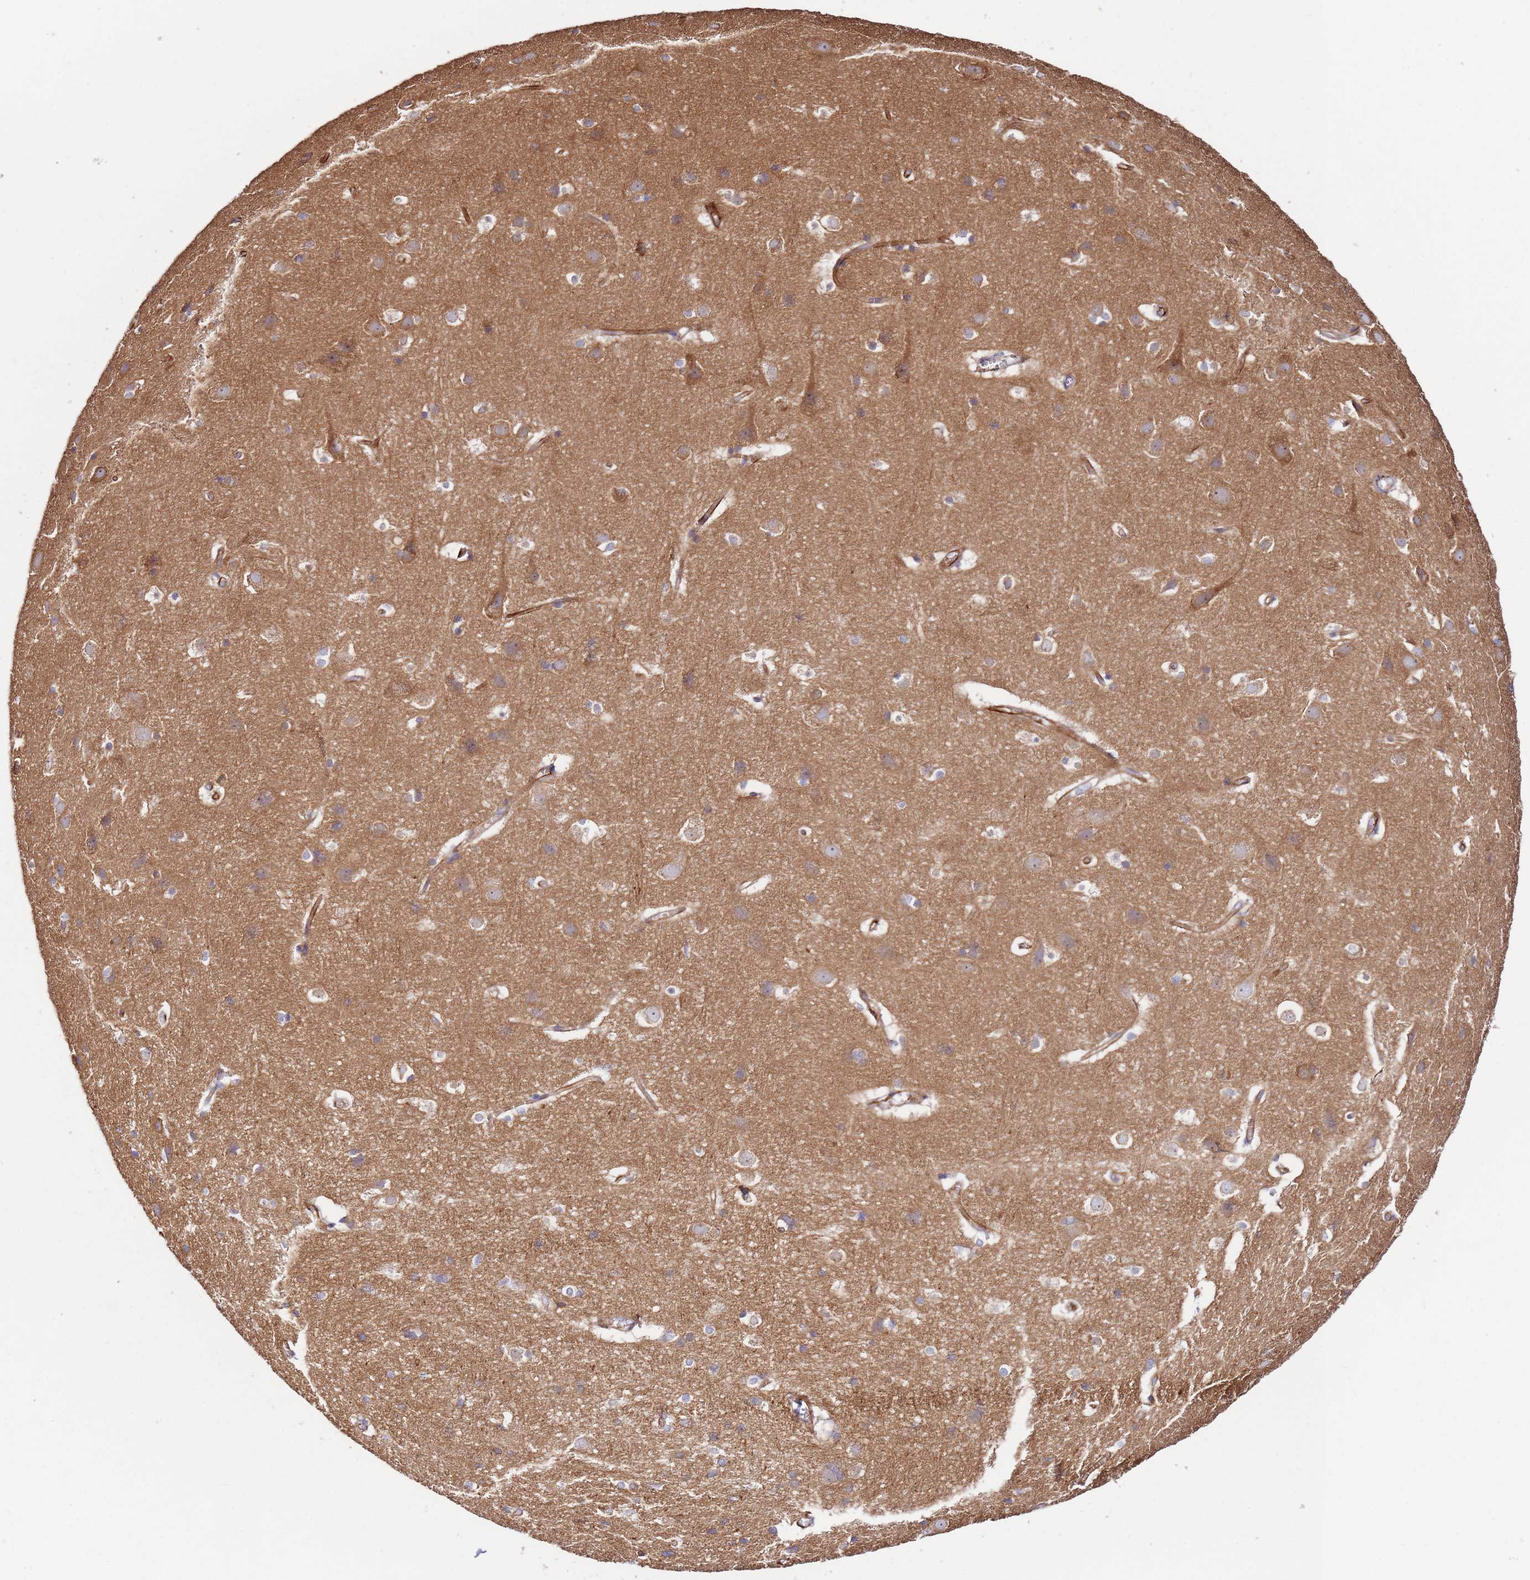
{"staining": {"intensity": "moderate", "quantity": ">75%", "location": "cytoplasmic/membranous"}, "tissue": "cerebral cortex", "cell_type": "Endothelial cells", "image_type": "normal", "snomed": [{"axis": "morphology", "description": "Normal tissue, NOS"}, {"axis": "topography", "description": "Cerebral cortex"}], "caption": "The micrograph shows immunohistochemical staining of benign cerebral cortex. There is moderate cytoplasmic/membranous positivity is appreciated in about >75% of endothelial cells. (DAB IHC, brown staining for protein, blue staining for nuclei).", "gene": "MRGPRE", "patient": {"sex": "male", "age": 54}}